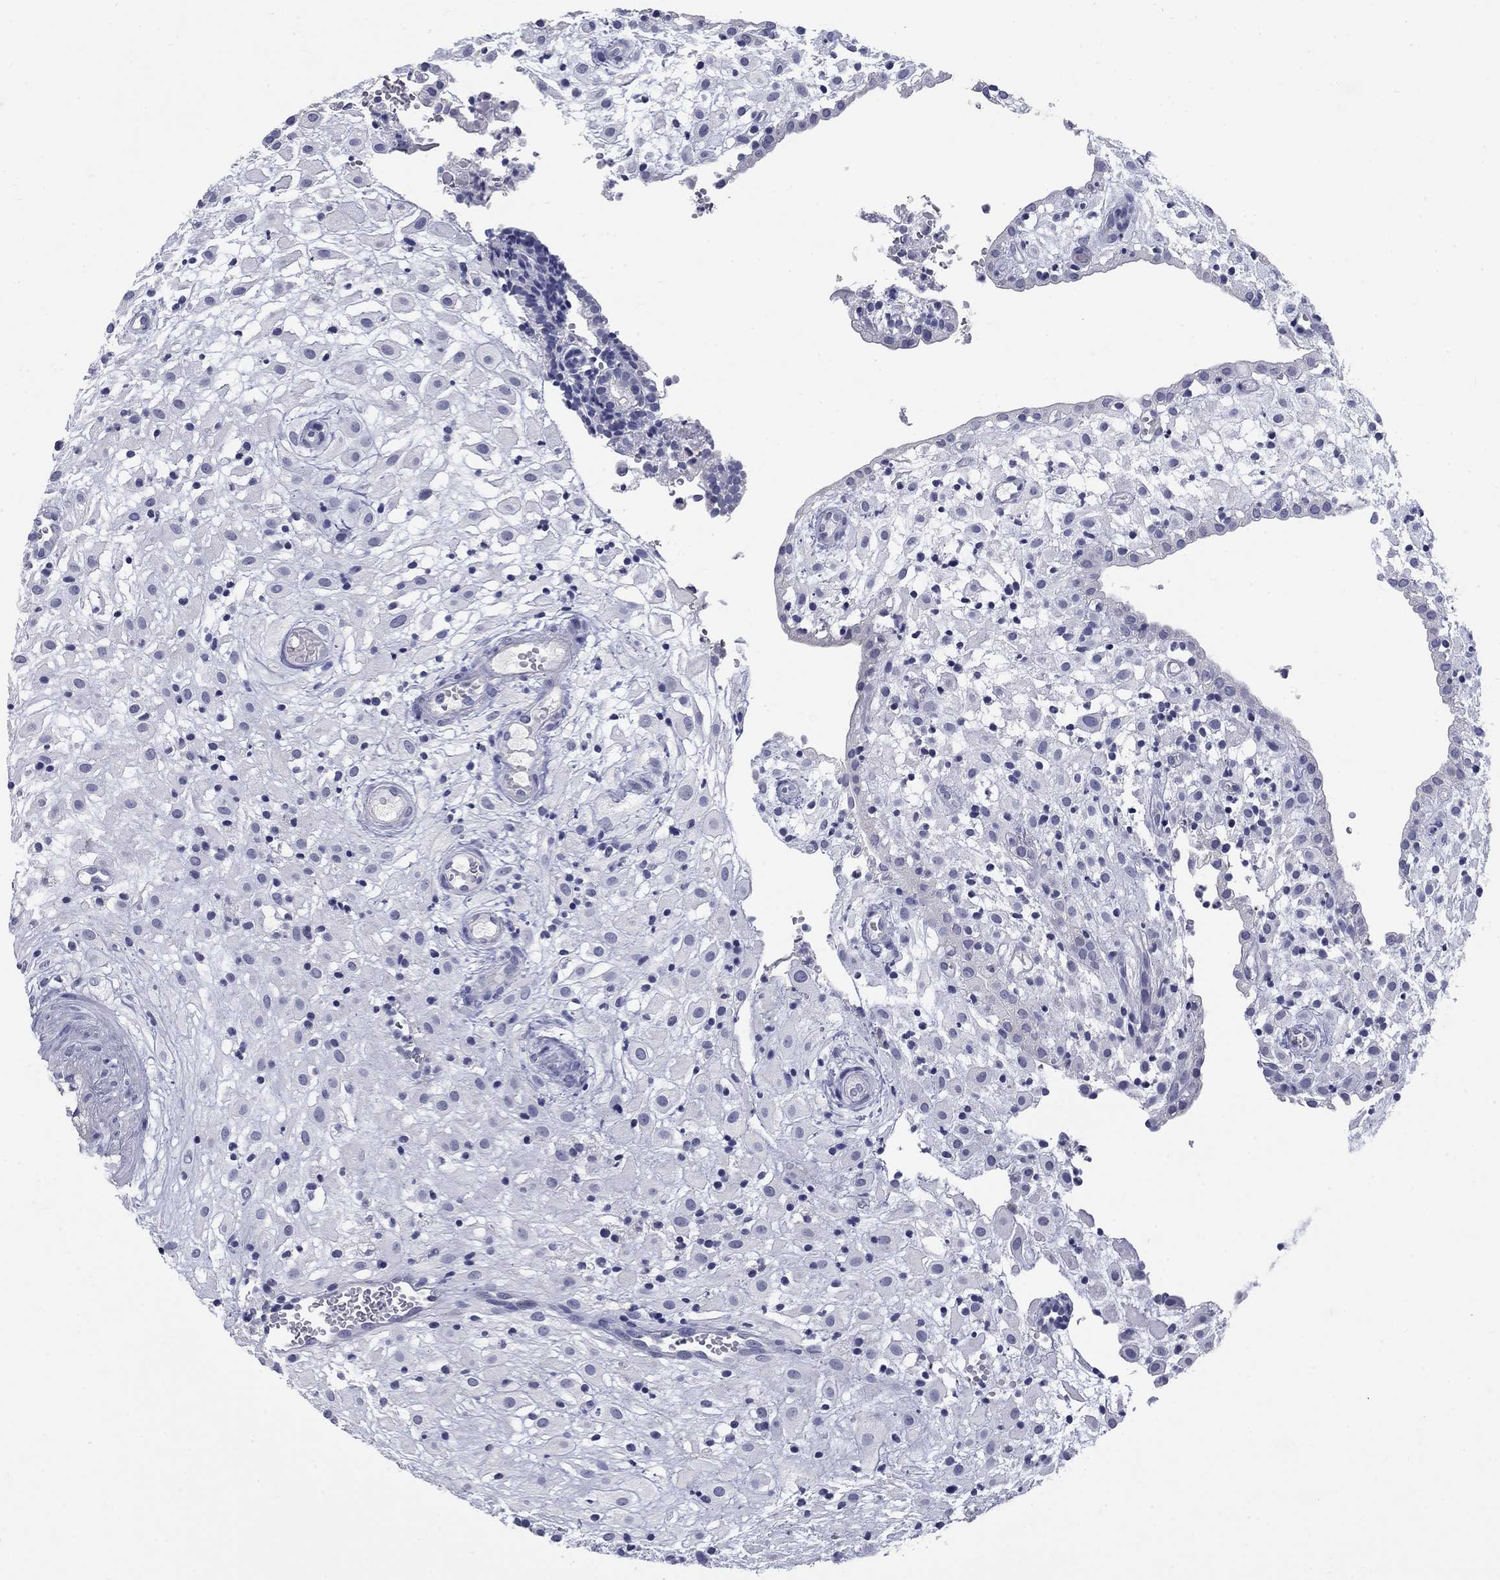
{"staining": {"intensity": "negative", "quantity": "none", "location": "none"}, "tissue": "placenta", "cell_type": "Decidual cells", "image_type": "normal", "snomed": [{"axis": "morphology", "description": "Normal tissue, NOS"}, {"axis": "topography", "description": "Placenta"}], "caption": "Protein analysis of unremarkable placenta displays no significant staining in decidual cells. Brightfield microscopy of IHC stained with DAB (3,3'-diaminobenzidine) (brown) and hematoxylin (blue), captured at high magnification.", "gene": "ELAVL4", "patient": {"sex": "female", "age": 24}}